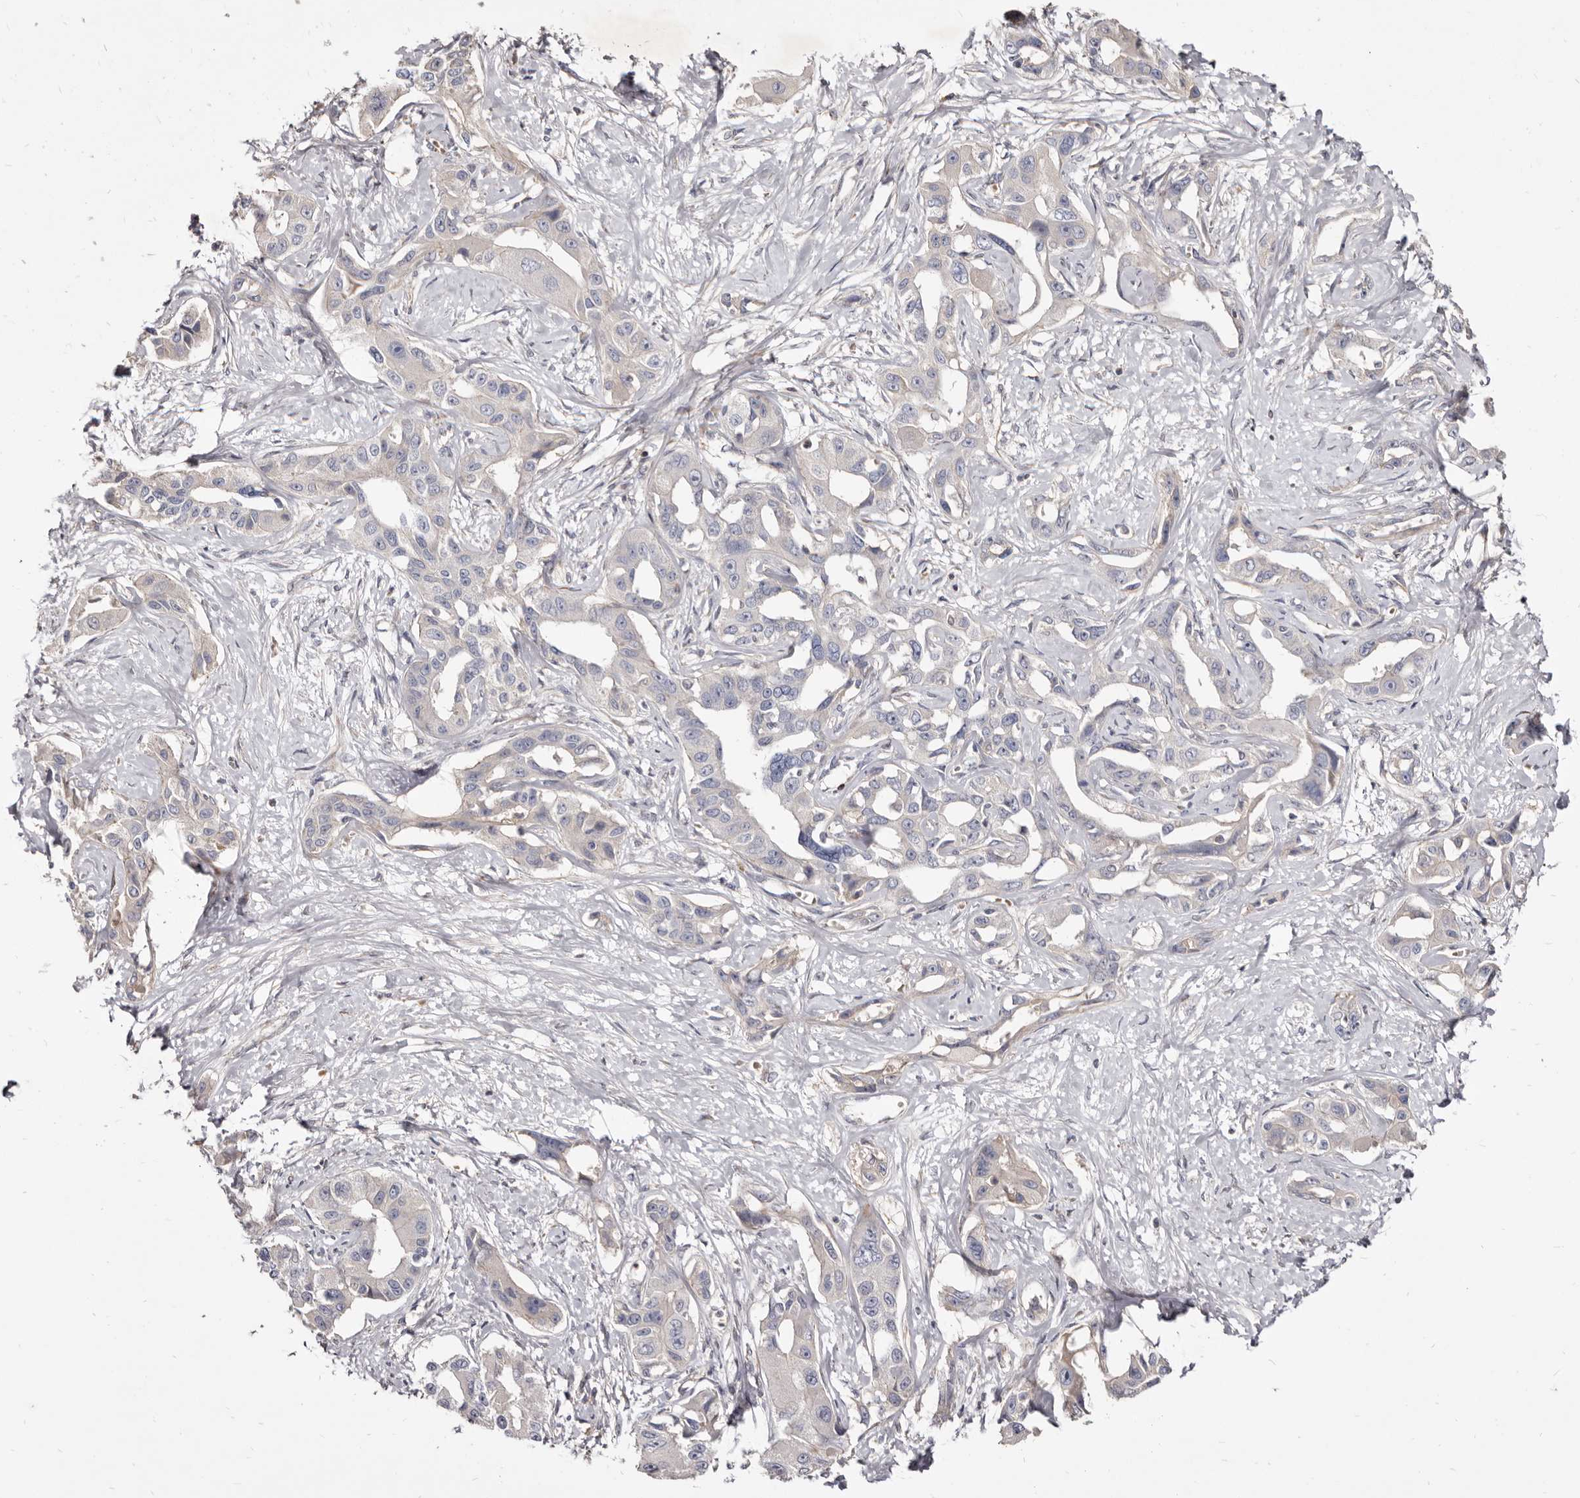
{"staining": {"intensity": "negative", "quantity": "none", "location": "none"}, "tissue": "liver cancer", "cell_type": "Tumor cells", "image_type": "cancer", "snomed": [{"axis": "morphology", "description": "Cholangiocarcinoma"}, {"axis": "topography", "description": "Liver"}], "caption": "An image of human cholangiocarcinoma (liver) is negative for staining in tumor cells.", "gene": "FAS", "patient": {"sex": "male", "age": 59}}